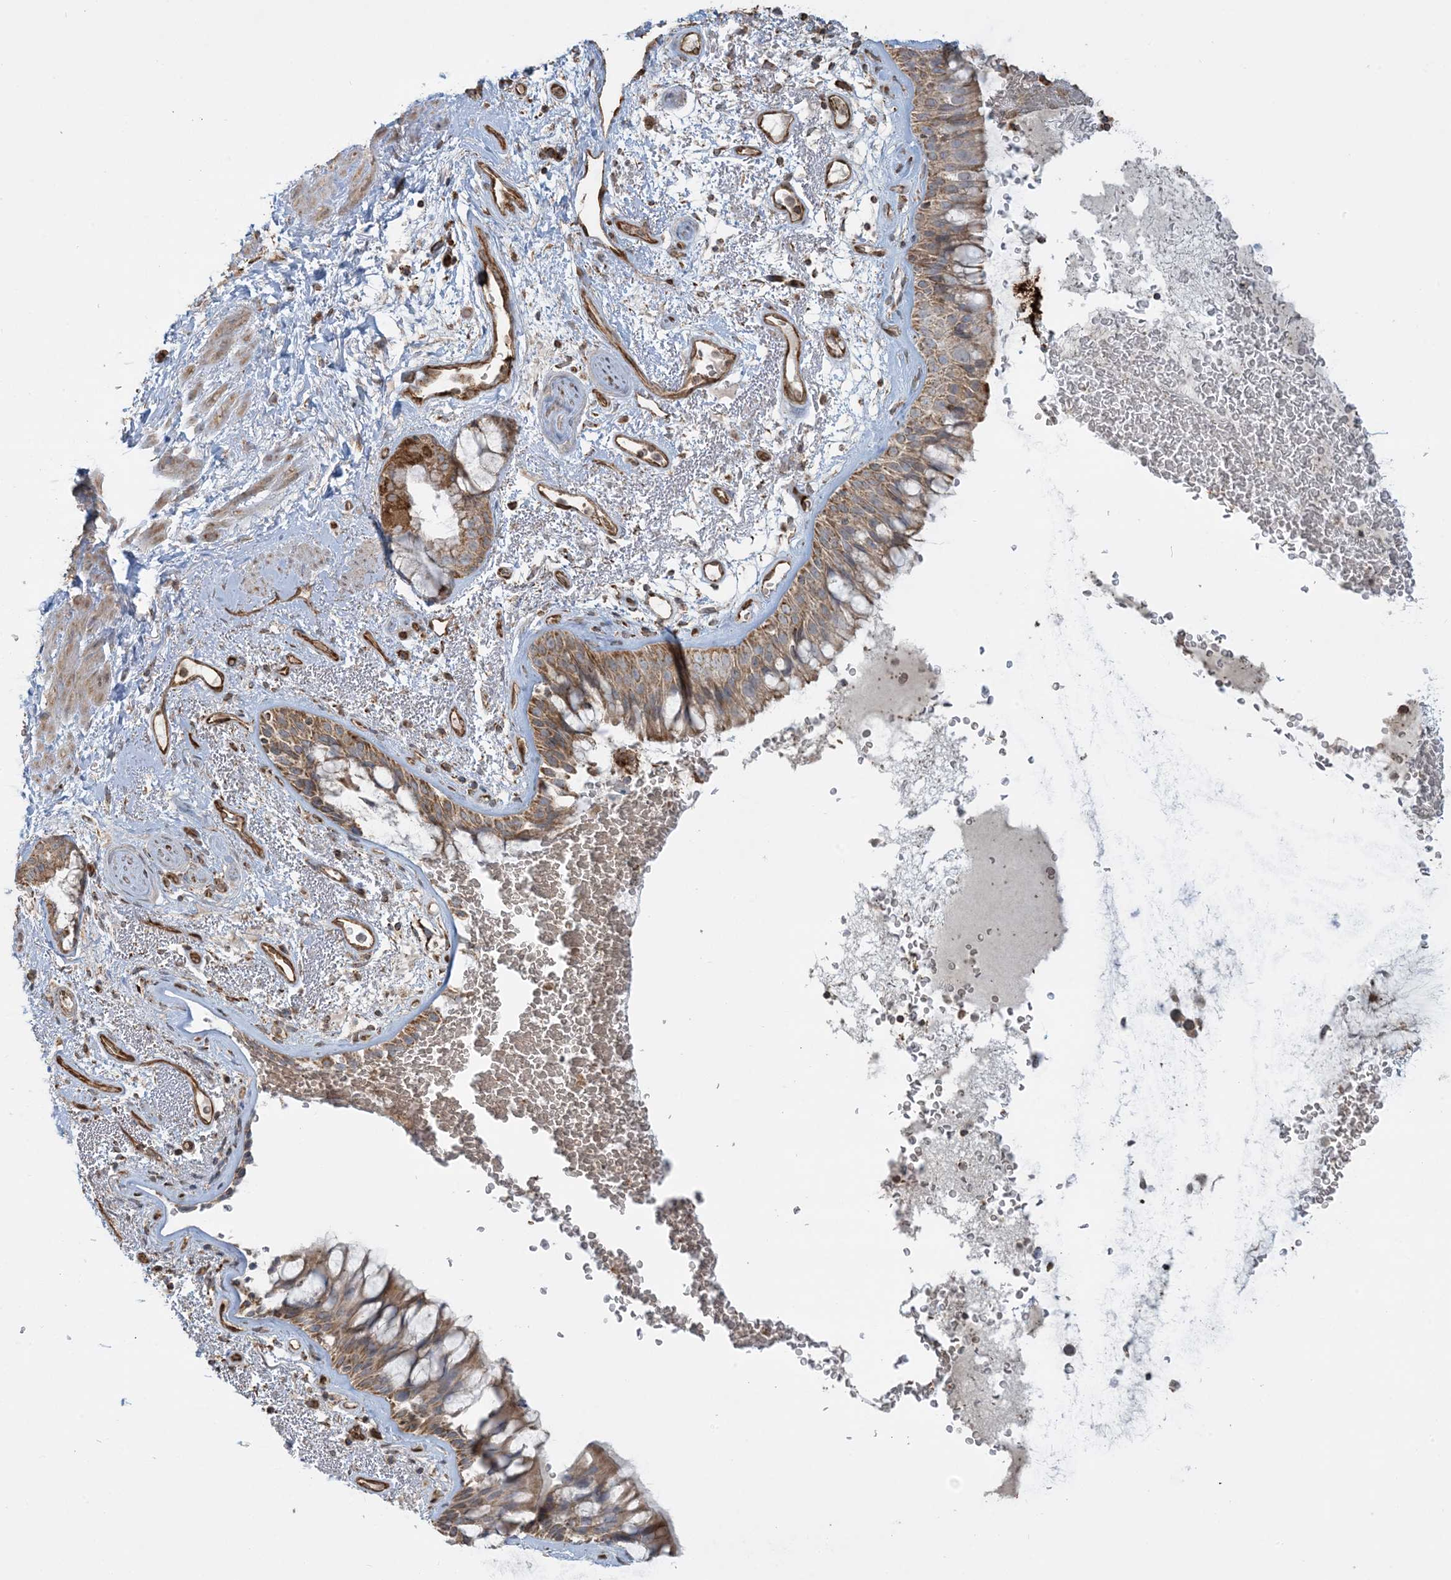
{"staining": {"intensity": "moderate", "quantity": ">75%", "location": "cytoplasmic/membranous"}, "tissue": "bronchus", "cell_type": "Respiratory epithelial cells", "image_type": "normal", "snomed": [{"axis": "morphology", "description": "Normal tissue, NOS"}, {"axis": "morphology", "description": "Squamous cell carcinoma, NOS"}, {"axis": "topography", "description": "Lymph node"}, {"axis": "topography", "description": "Bronchus"}, {"axis": "topography", "description": "Lung"}], "caption": "DAB immunohistochemical staining of normal human bronchus reveals moderate cytoplasmic/membranous protein expression in approximately >75% of respiratory epithelial cells.", "gene": "PPM1F", "patient": {"sex": "male", "age": 66}}